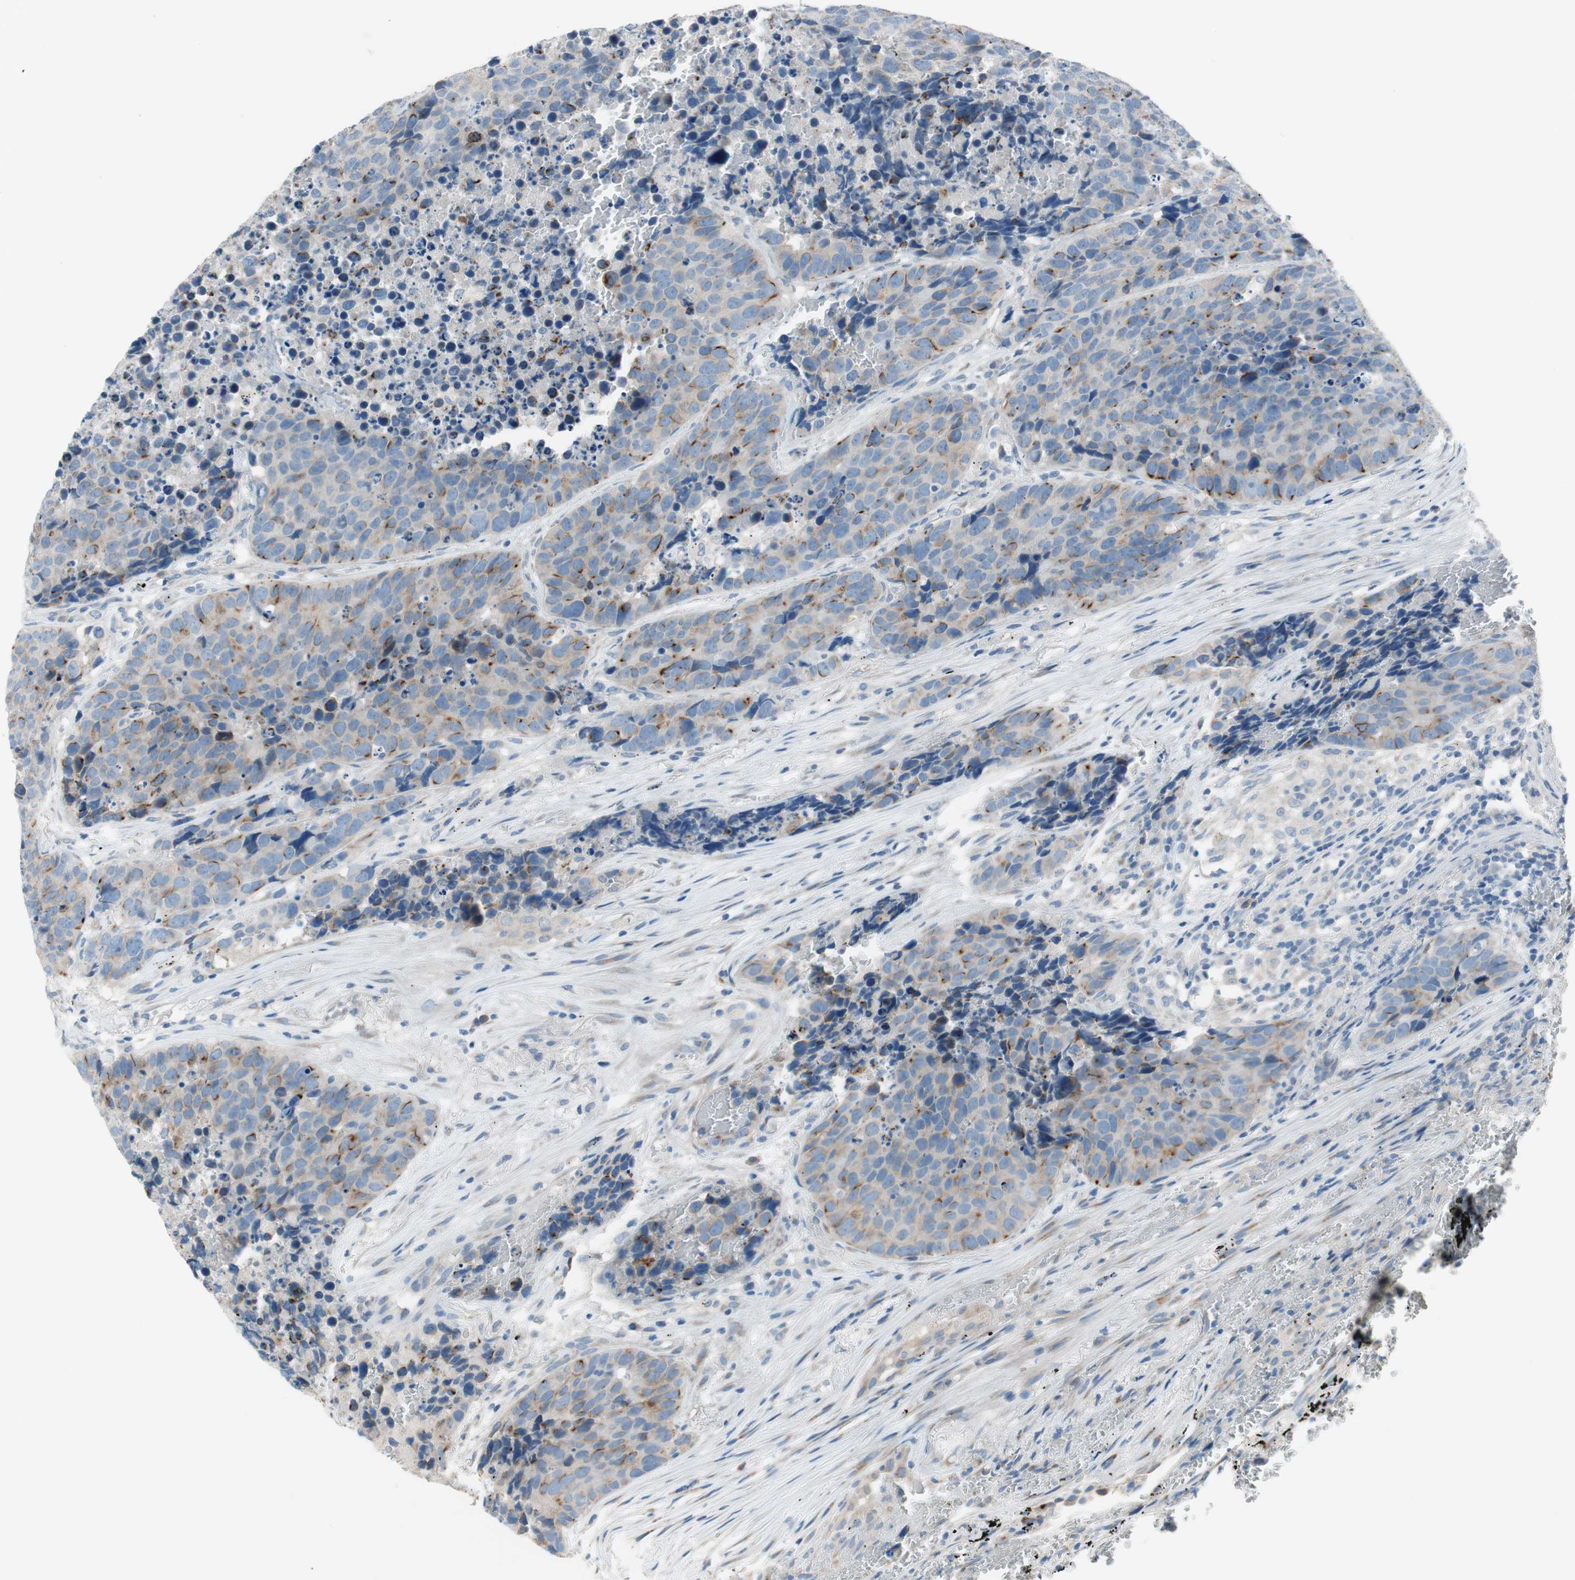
{"staining": {"intensity": "strong", "quantity": "<25%", "location": "cytoplasmic/membranous"}, "tissue": "carcinoid", "cell_type": "Tumor cells", "image_type": "cancer", "snomed": [{"axis": "morphology", "description": "Carcinoid, malignant, NOS"}, {"axis": "topography", "description": "Lung"}], "caption": "Immunohistochemical staining of carcinoid shows medium levels of strong cytoplasmic/membranous protein staining in about <25% of tumor cells.", "gene": "PRRG4", "patient": {"sex": "male", "age": 60}}